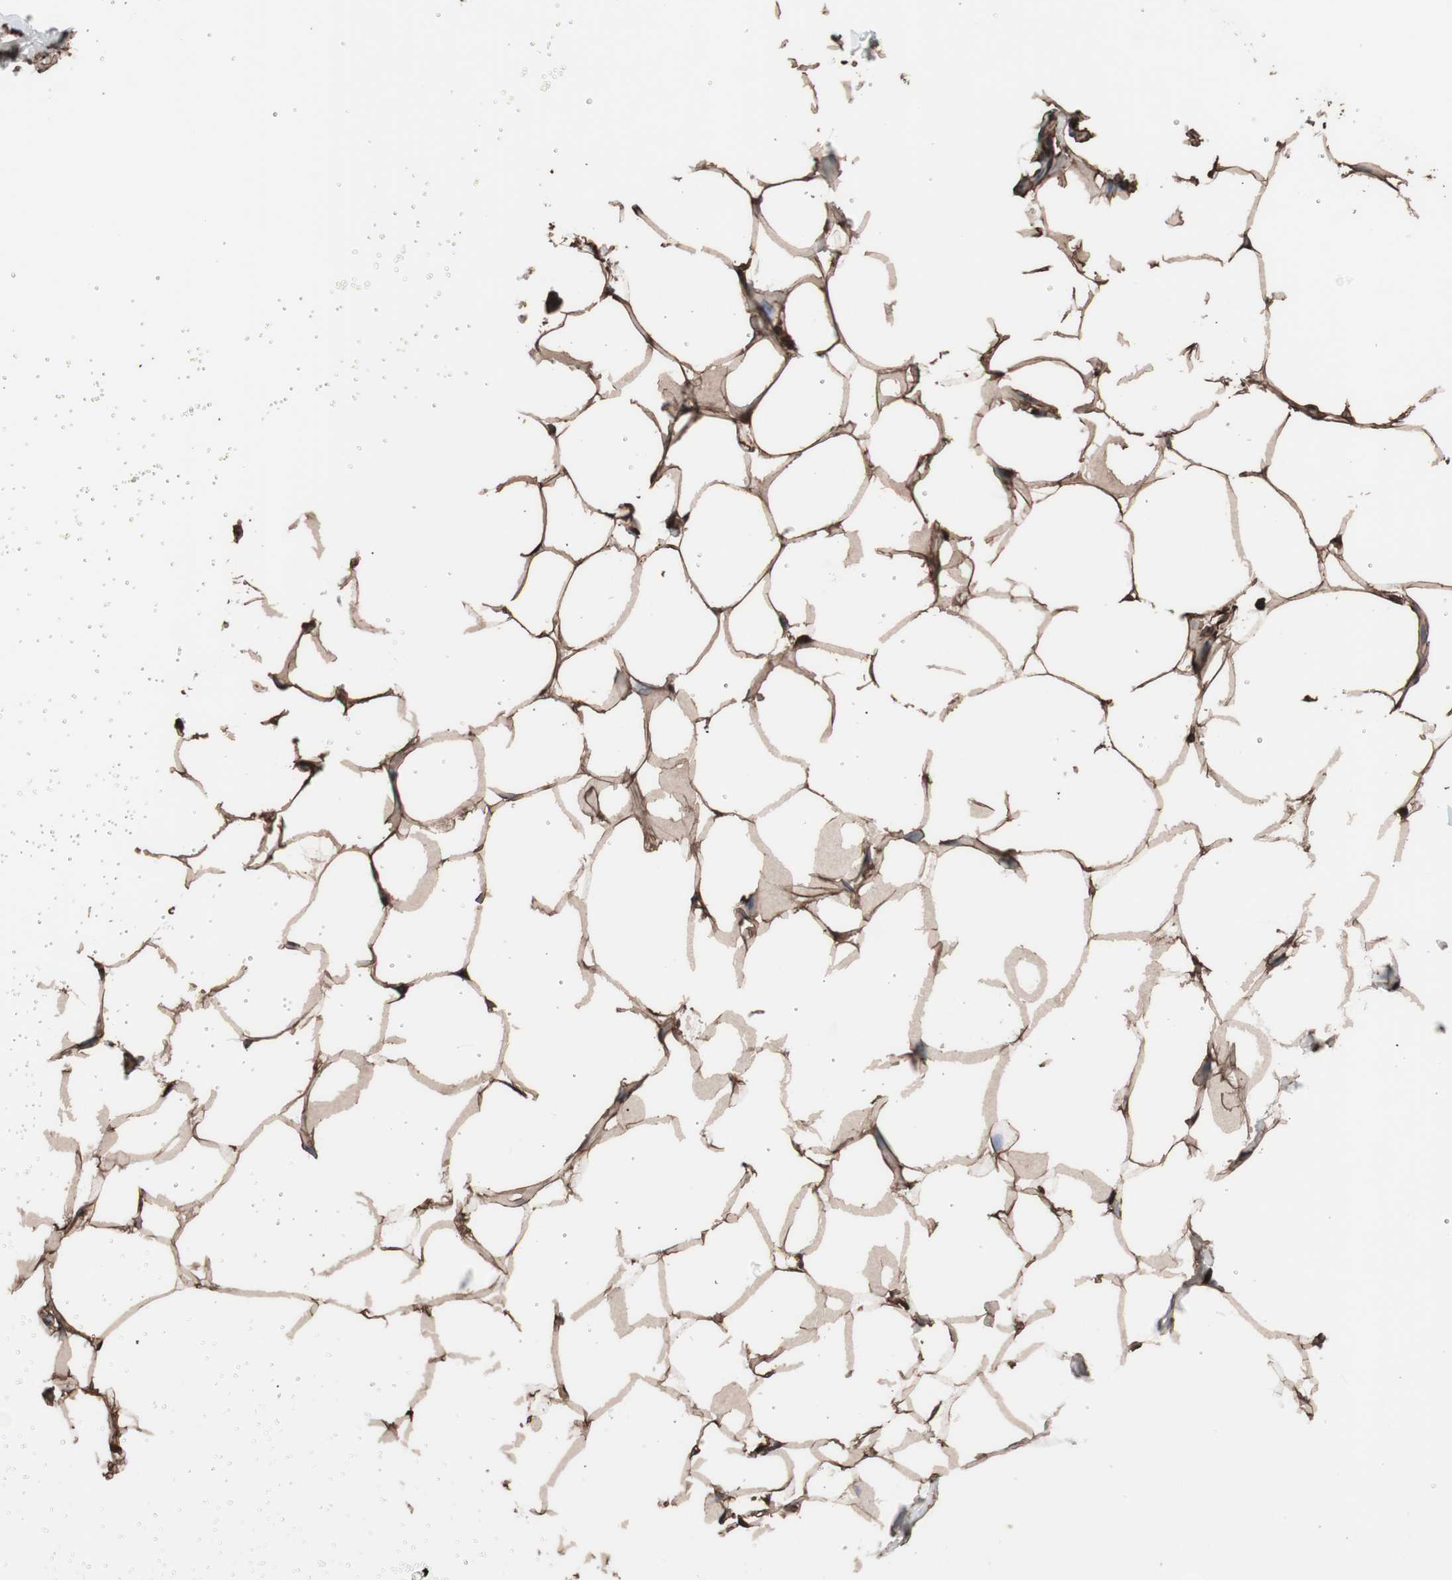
{"staining": {"intensity": "strong", "quantity": ">75%", "location": "cytoplasmic/membranous"}, "tissue": "adipose tissue", "cell_type": "Adipocytes", "image_type": "normal", "snomed": [{"axis": "morphology", "description": "Normal tissue, NOS"}, {"axis": "topography", "description": "Breast"}, {"axis": "topography", "description": "Adipose tissue"}], "caption": "Adipocytes reveal high levels of strong cytoplasmic/membranous expression in approximately >75% of cells in benign human adipose tissue. (DAB = brown stain, brightfield microscopy at high magnification).", "gene": "CALM2", "patient": {"sex": "female", "age": 25}}